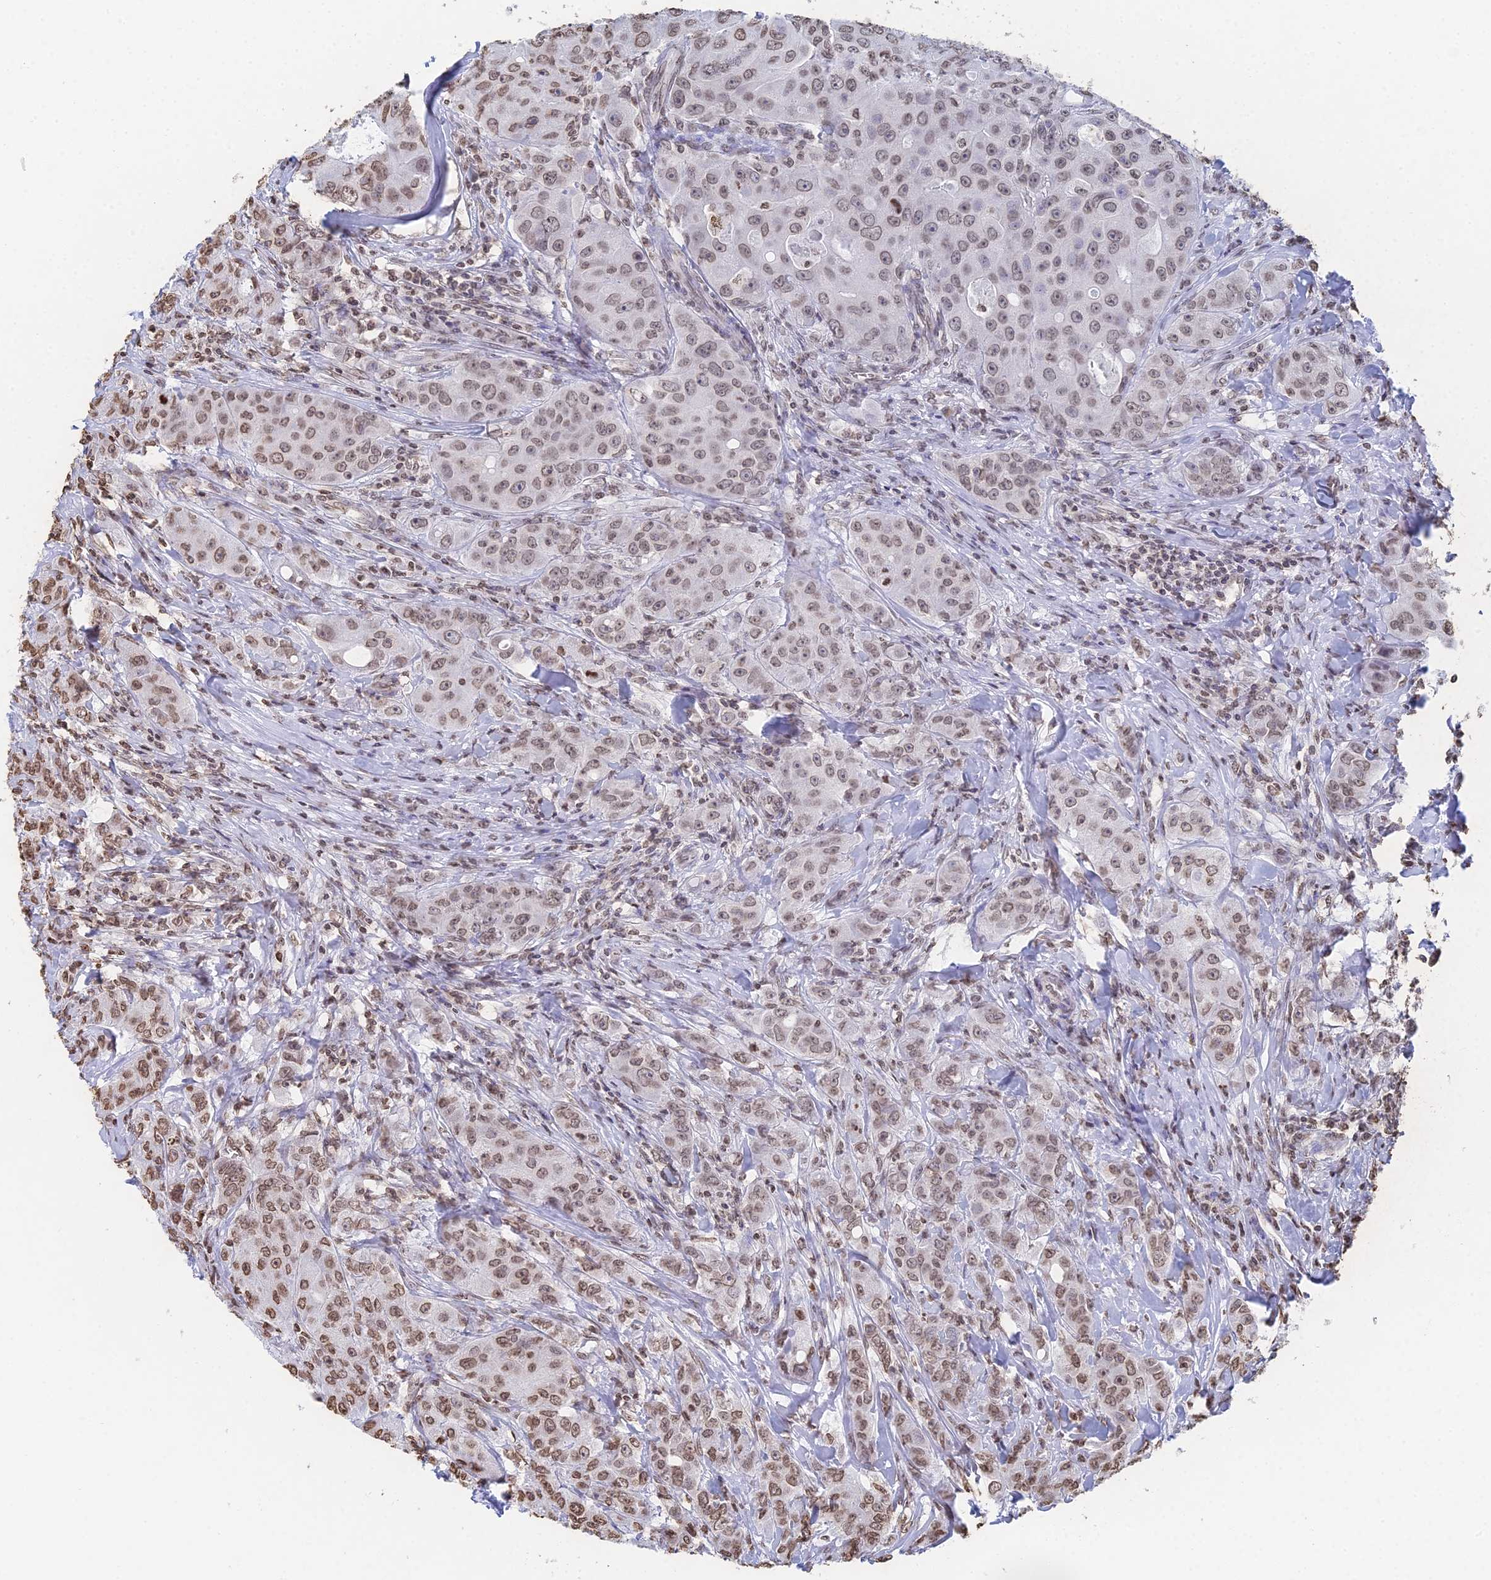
{"staining": {"intensity": "weak", "quantity": ">75%", "location": "nuclear"}, "tissue": "breast cancer", "cell_type": "Tumor cells", "image_type": "cancer", "snomed": [{"axis": "morphology", "description": "Duct carcinoma"}, {"axis": "topography", "description": "Breast"}], "caption": "Breast cancer stained for a protein (brown) displays weak nuclear positive staining in approximately >75% of tumor cells.", "gene": "GBP3", "patient": {"sex": "female", "age": 43}}